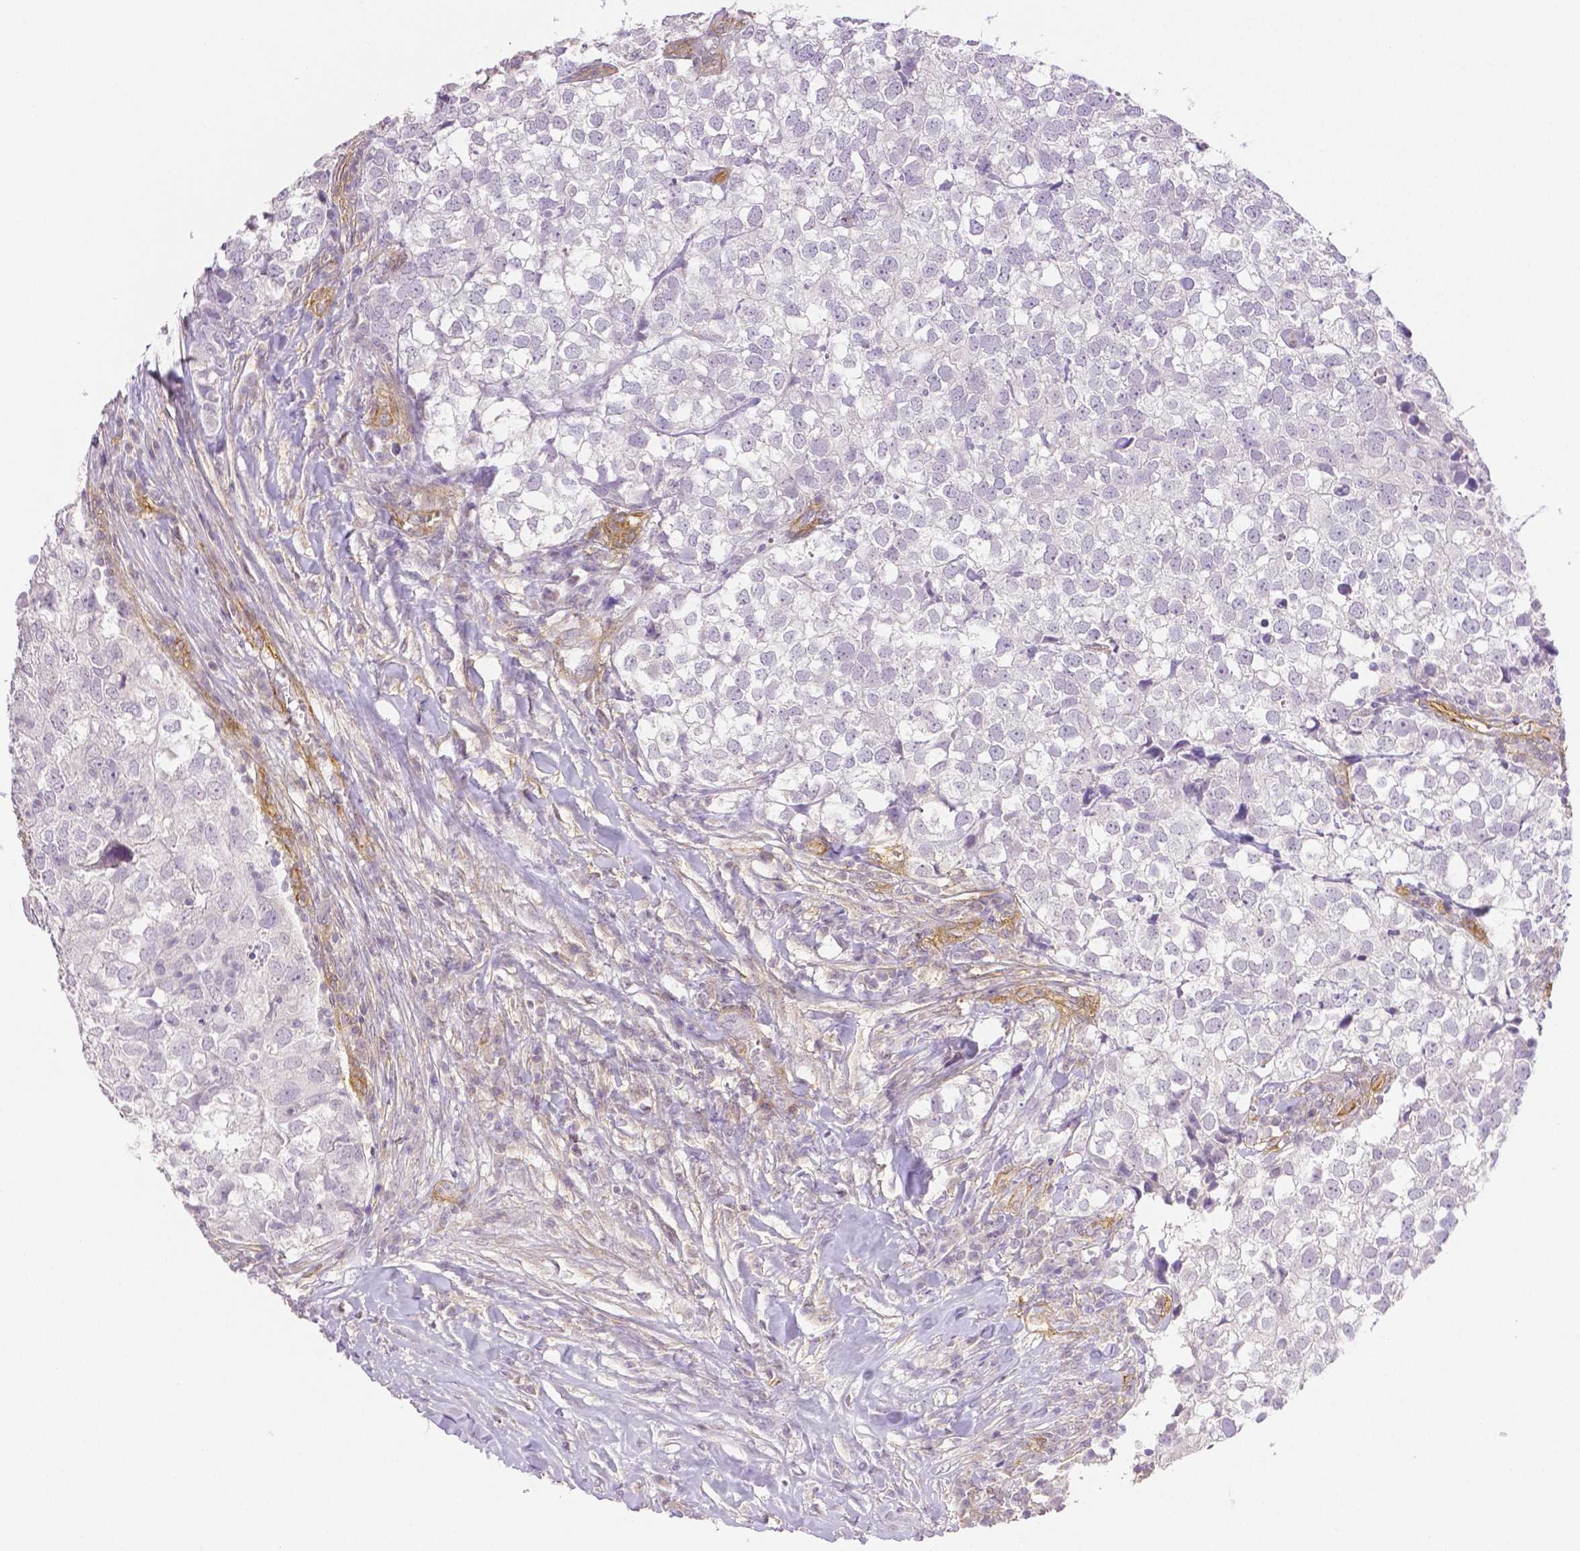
{"staining": {"intensity": "negative", "quantity": "none", "location": "none"}, "tissue": "breast cancer", "cell_type": "Tumor cells", "image_type": "cancer", "snomed": [{"axis": "morphology", "description": "Duct carcinoma"}, {"axis": "topography", "description": "Breast"}], "caption": "This is an IHC histopathology image of breast invasive ductal carcinoma. There is no expression in tumor cells.", "gene": "THY1", "patient": {"sex": "female", "age": 30}}